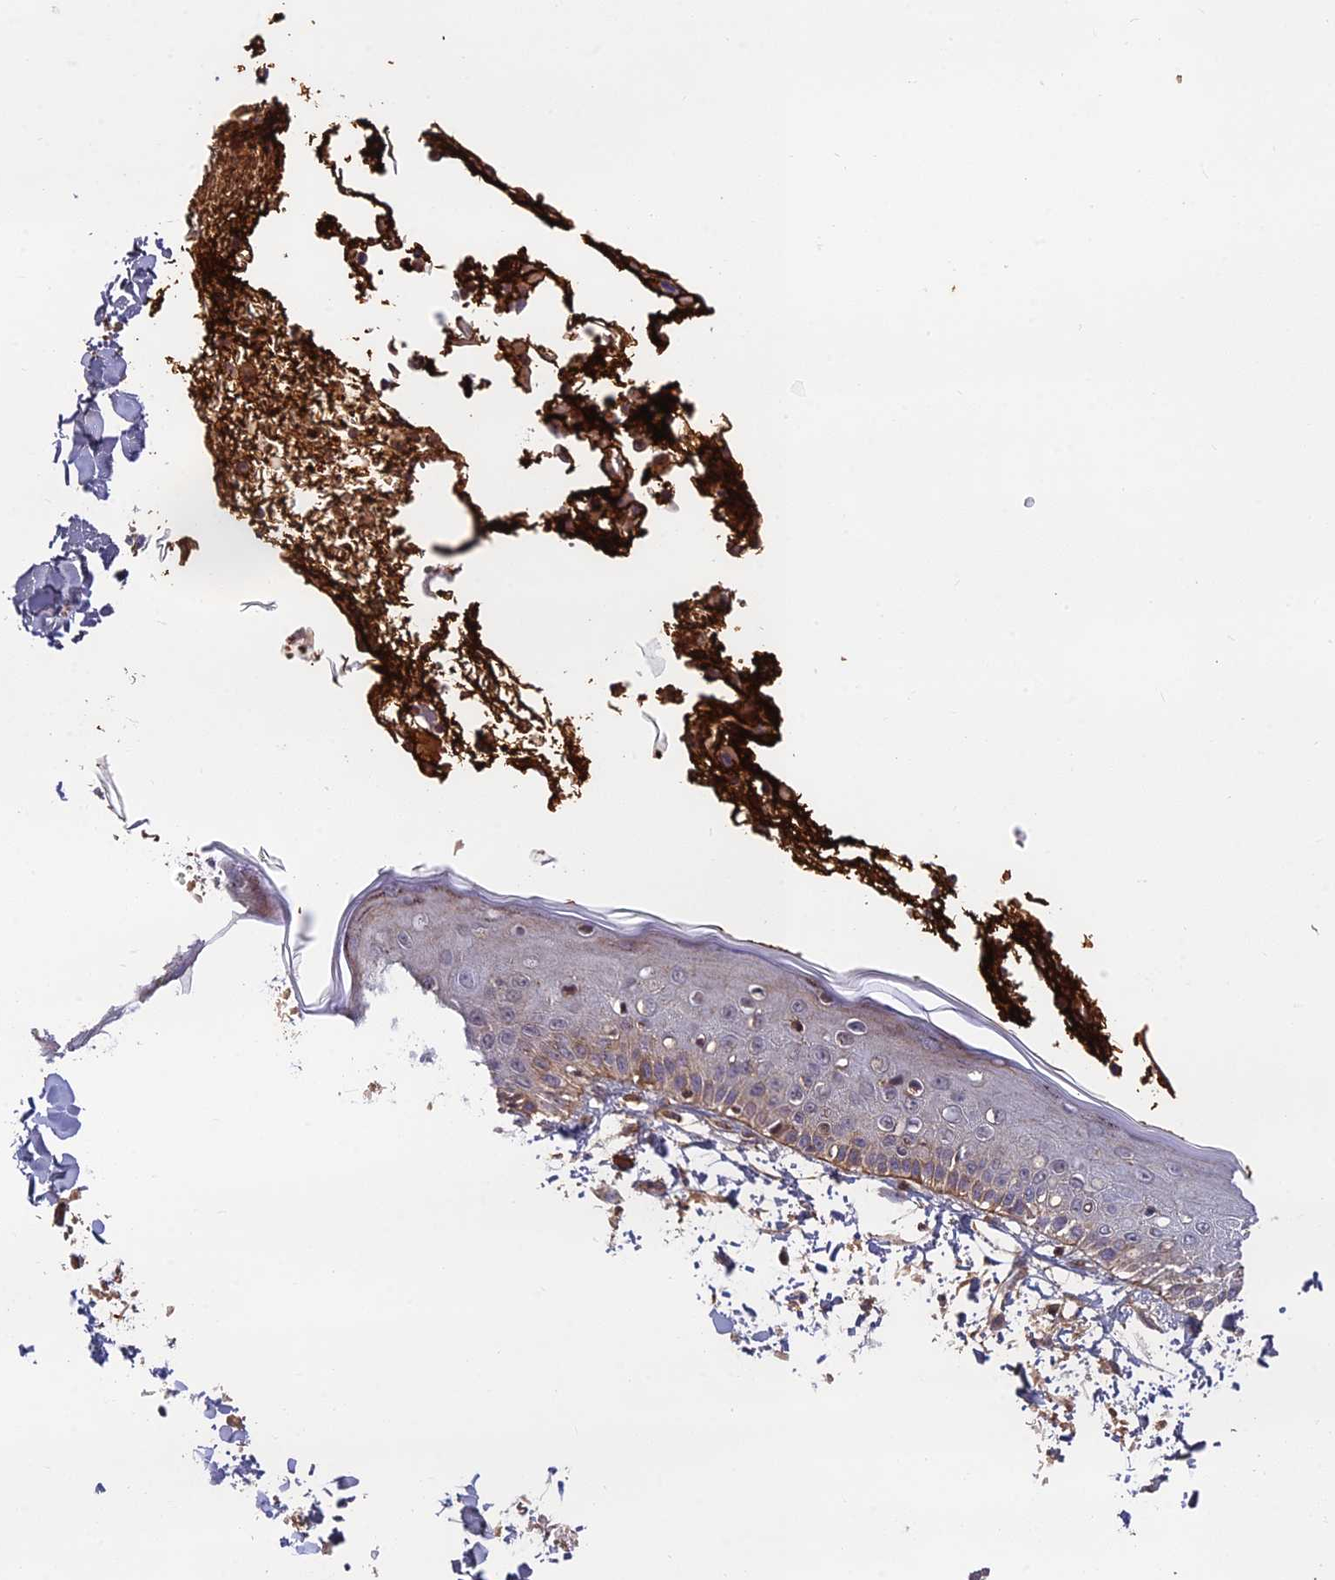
{"staining": {"intensity": "moderate", "quantity": ">75%", "location": "cytoplasmic/membranous"}, "tissue": "skin", "cell_type": "Fibroblasts", "image_type": "normal", "snomed": [{"axis": "morphology", "description": "Normal tissue, NOS"}, {"axis": "morphology", "description": "Squamous cell carcinoma, NOS"}, {"axis": "topography", "description": "Skin"}, {"axis": "topography", "description": "Peripheral nerve tissue"}], "caption": "Moderate cytoplasmic/membranous expression for a protein is present in about >75% of fibroblasts of normal skin using immunohistochemistry (IHC).", "gene": "OSBPL1A", "patient": {"sex": "male", "age": 83}}